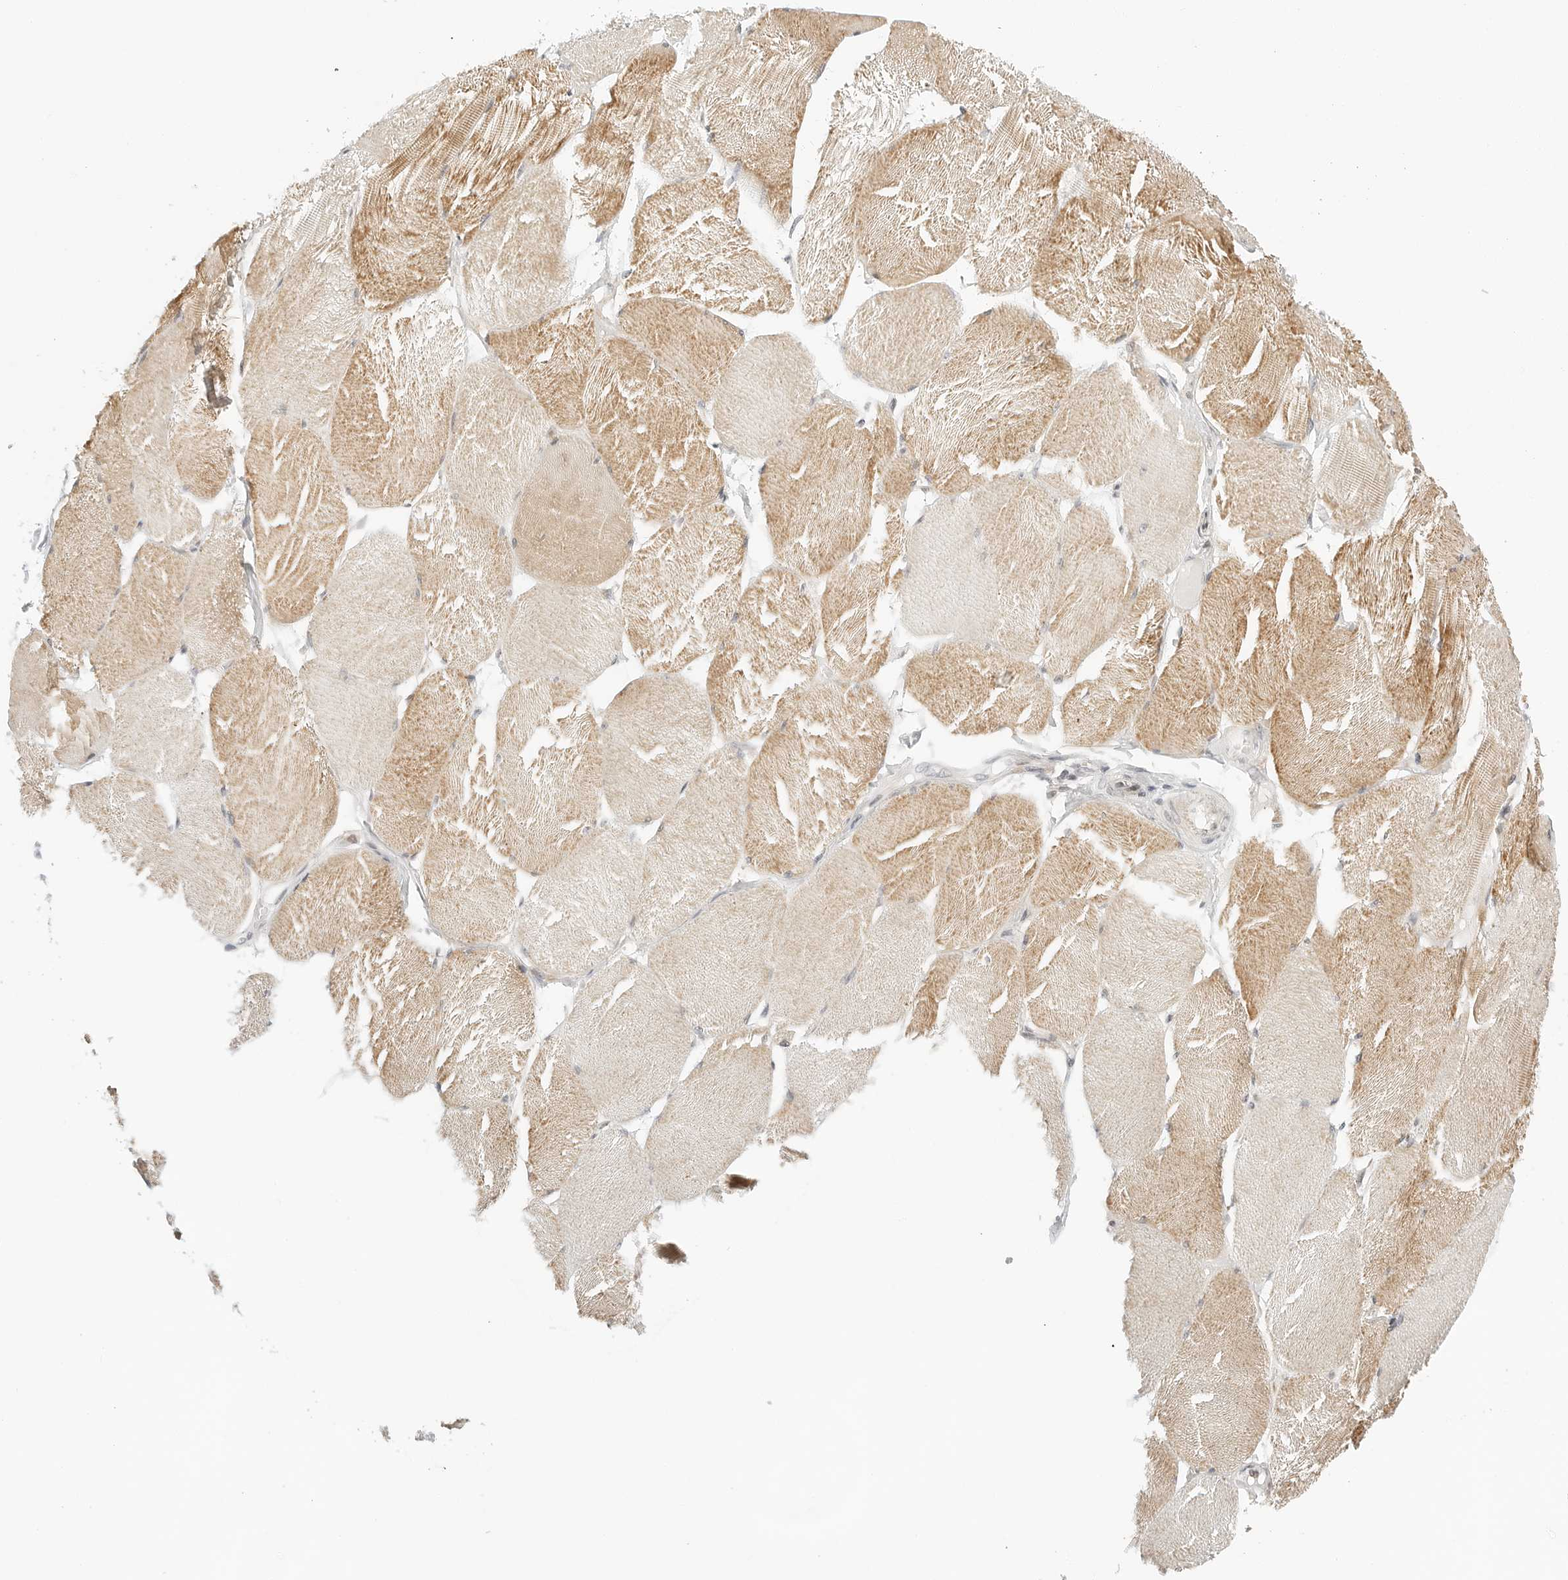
{"staining": {"intensity": "moderate", "quantity": "25%-75%", "location": "cytoplasmic/membranous"}, "tissue": "skeletal muscle", "cell_type": "Myocytes", "image_type": "normal", "snomed": [{"axis": "morphology", "description": "Normal tissue, NOS"}, {"axis": "topography", "description": "Skin"}, {"axis": "topography", "description": "Skeletal muscle"}], "caption": "Brown immunohistochemical staining in benign skeletal muscle reveals moderate cytoplasmic/membranous expression in about 25%-75% of myocytes. (DAB (3,3'-diaminobenzidine) IHC with brightfield microscopy, high magnification).", "gene": "PARP10", "patient": {"sex": "male", "age": 83}}